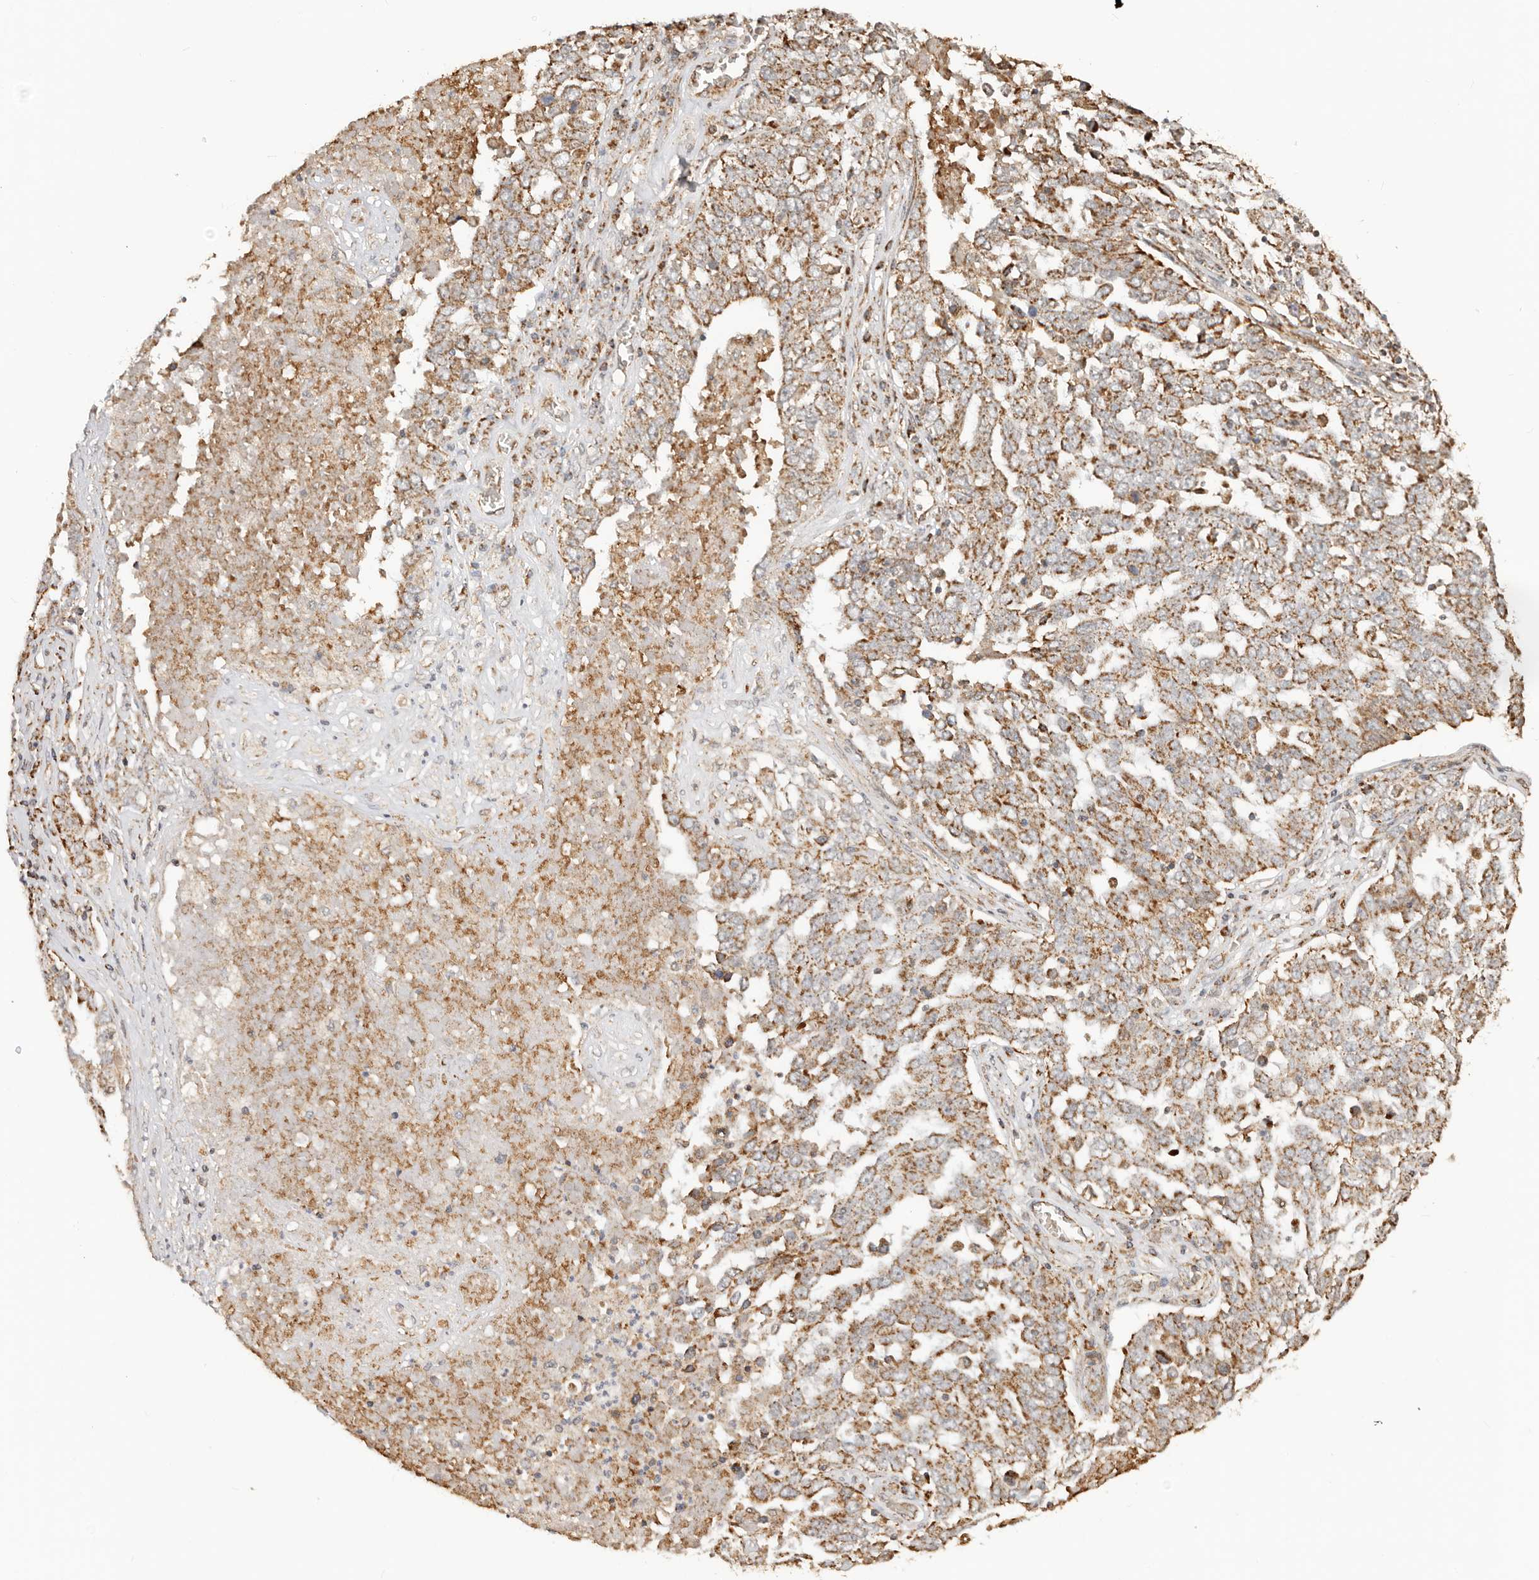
{"staining": {"intensity": "moderate", "quantity": ">75%", "location": "cytoplasmic/membranous"}, "tissue": "ovarian cancer", "cell_type": "Tumor cells", "image_type": "cancer", "snomed": [{"axis": "morphology", "description": "Carcinoma, endometroid"}, {"axis": "topography", "description": "Ovary"}], "caption": "Immunohistochemistry (IHC) (DAB) staining of endometroid carcinoma (ovarian) reveals moderate cytoplasmic/membranous protein staining in about >75% of tumor cells.", "gene": "NDUFB11", "patient": {"sex": "female", "age": 62}}